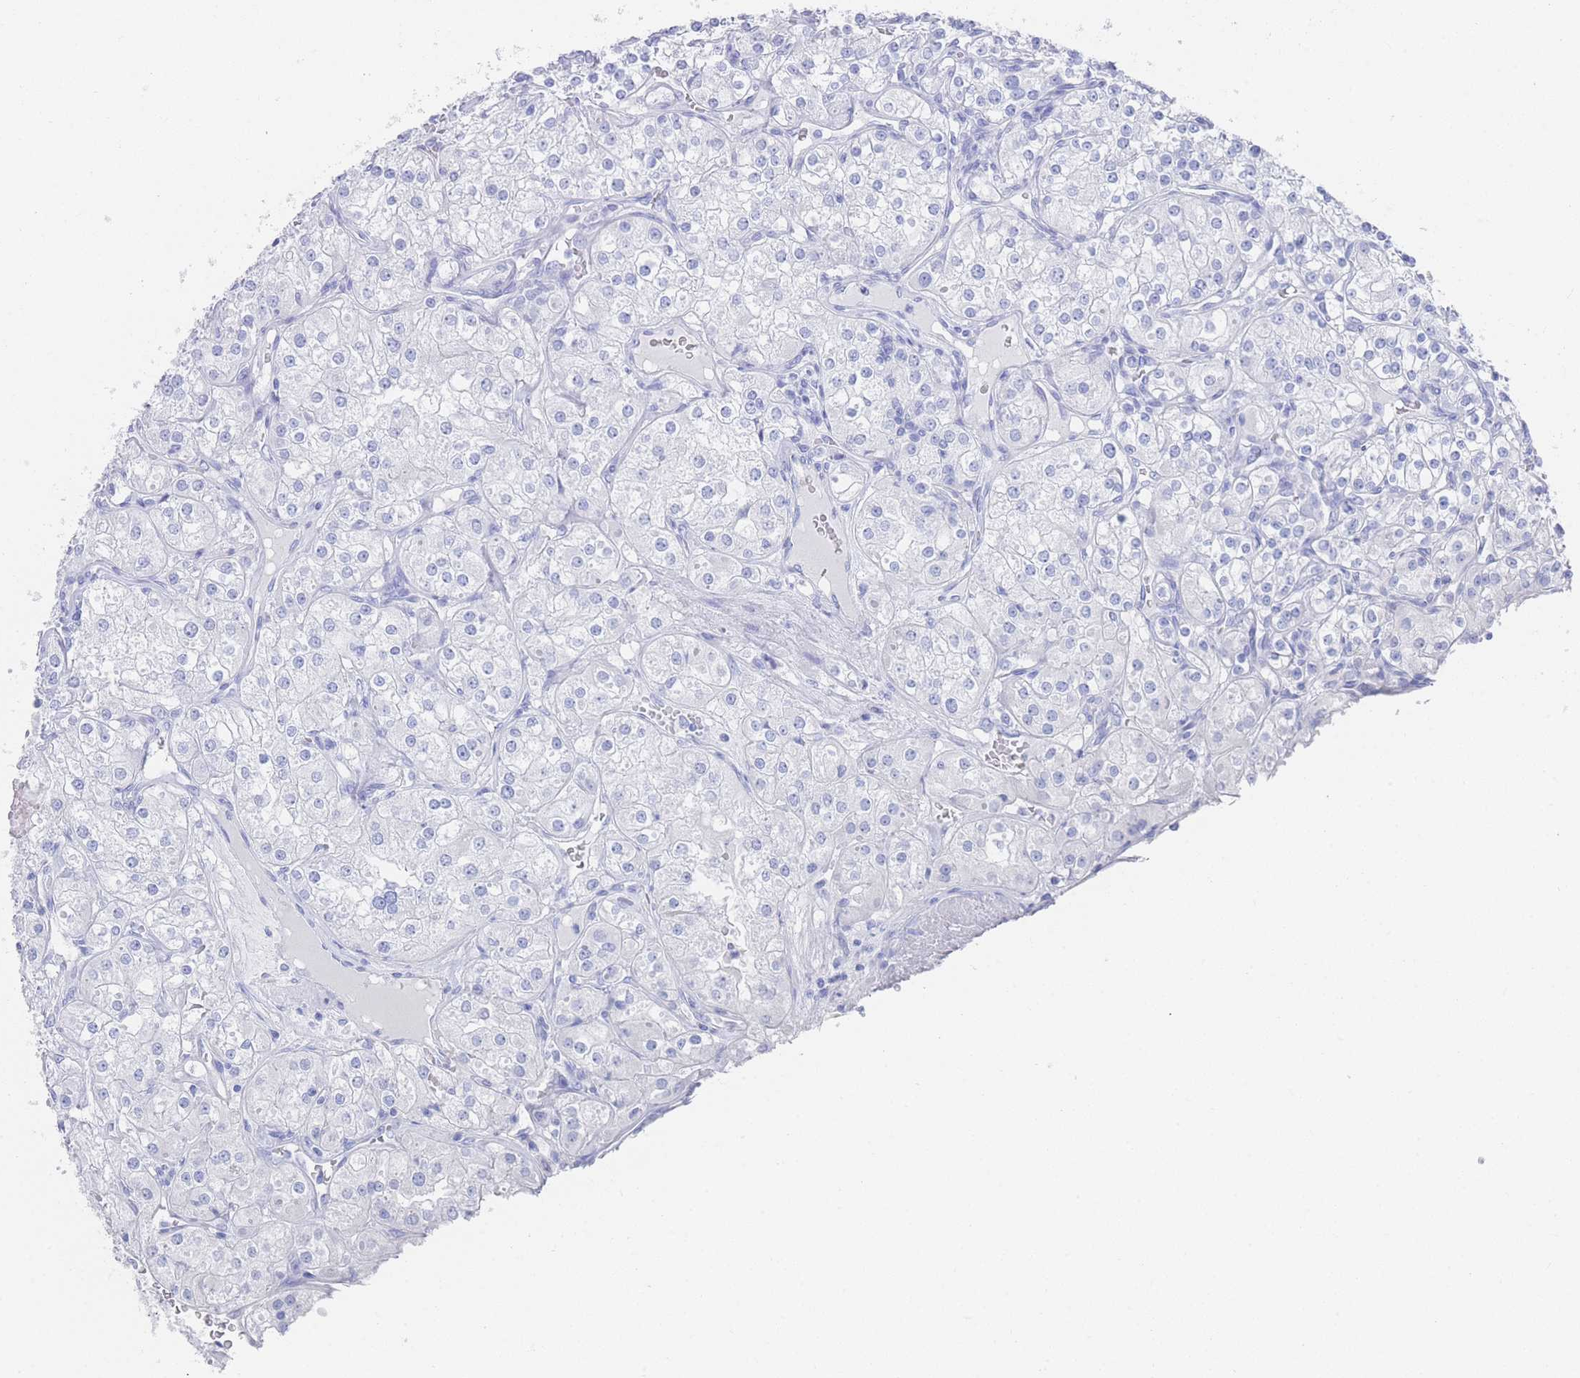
{"staining": {"intensity": "negative", "quantity": "none", "location": "none"}, "tissue": "renal cancer", "cell_type": "Tumor cells", "image_type": "cancer", "snomed": [{"axis": "morphology", "description": "Adenocarcinoma, NOS"}, {"axis": "topography", "description": "Kidney"}], "caption": "The photomicrograph shows no staining of tumor cells in adenocarcinoma (renal). (Brightfield microscopy of DAB (3,3'-diaminobenzidine) immunohistochemistry (IHC) at high magnification).", "gene": "LRRC37A", "patient": {"sex": "male", "age": 77}}